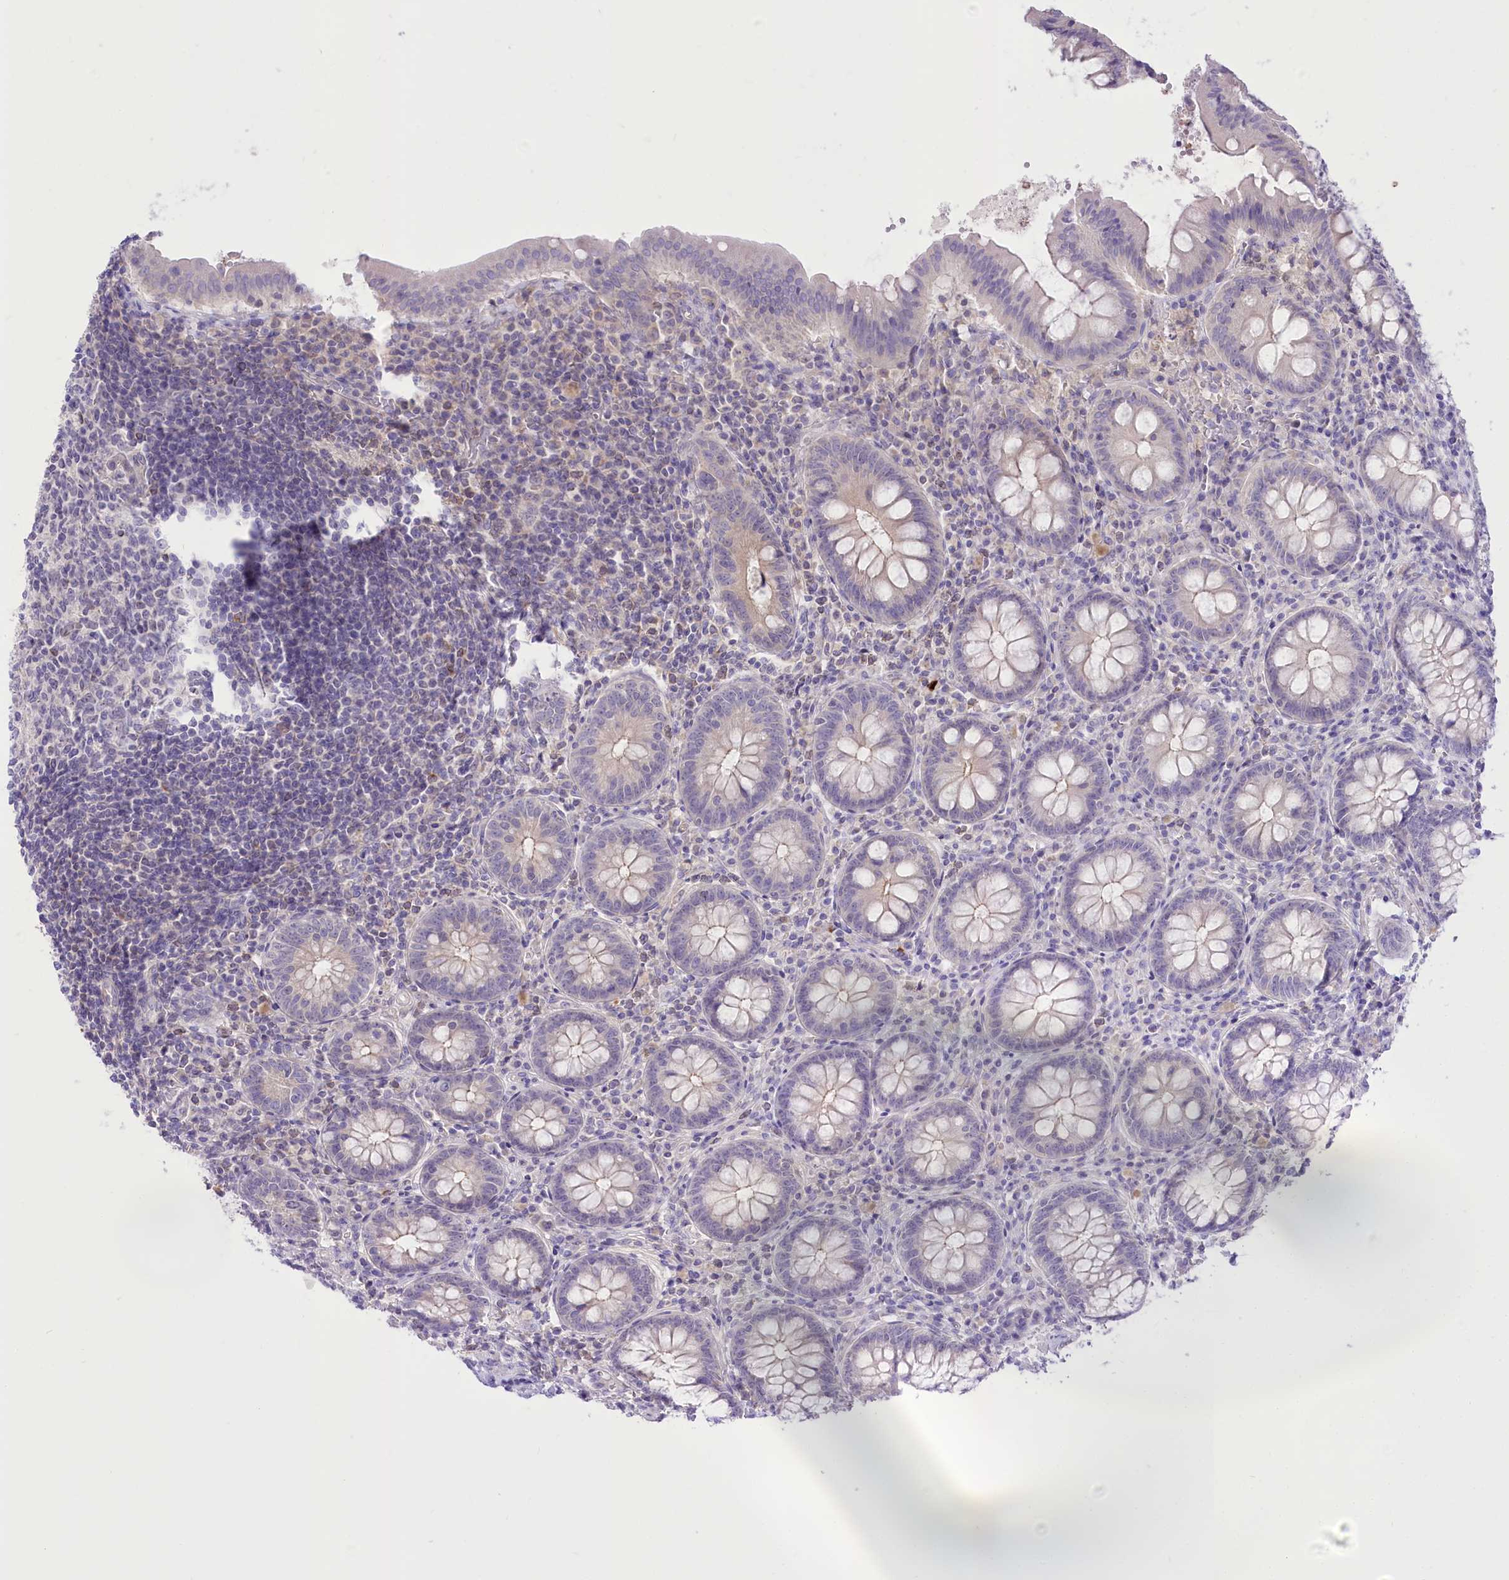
{"staining": {"intensity": "weak", "quantity": "<25%", "location": "cytoplasmic/membranous"}, "tissue": "appendix", "cell_type": "Glandular cells", "image_type": "normal", "snomed": [{"axis": "morphology", "description": "Normal tissue, NOS"}, {"axis": "topography", "description": "Appendix"}], "caption": "Immunohistochemical staining of normal appendix shows no significant positivity in glandular cells. The staining was performed using DAB to visualize the protein expression in brown, while the nuclei were stained in blue with hematoxylin (Magnification: 20x).", "gene": "HELT", "patient": {"sex": "female", "age": 54}}